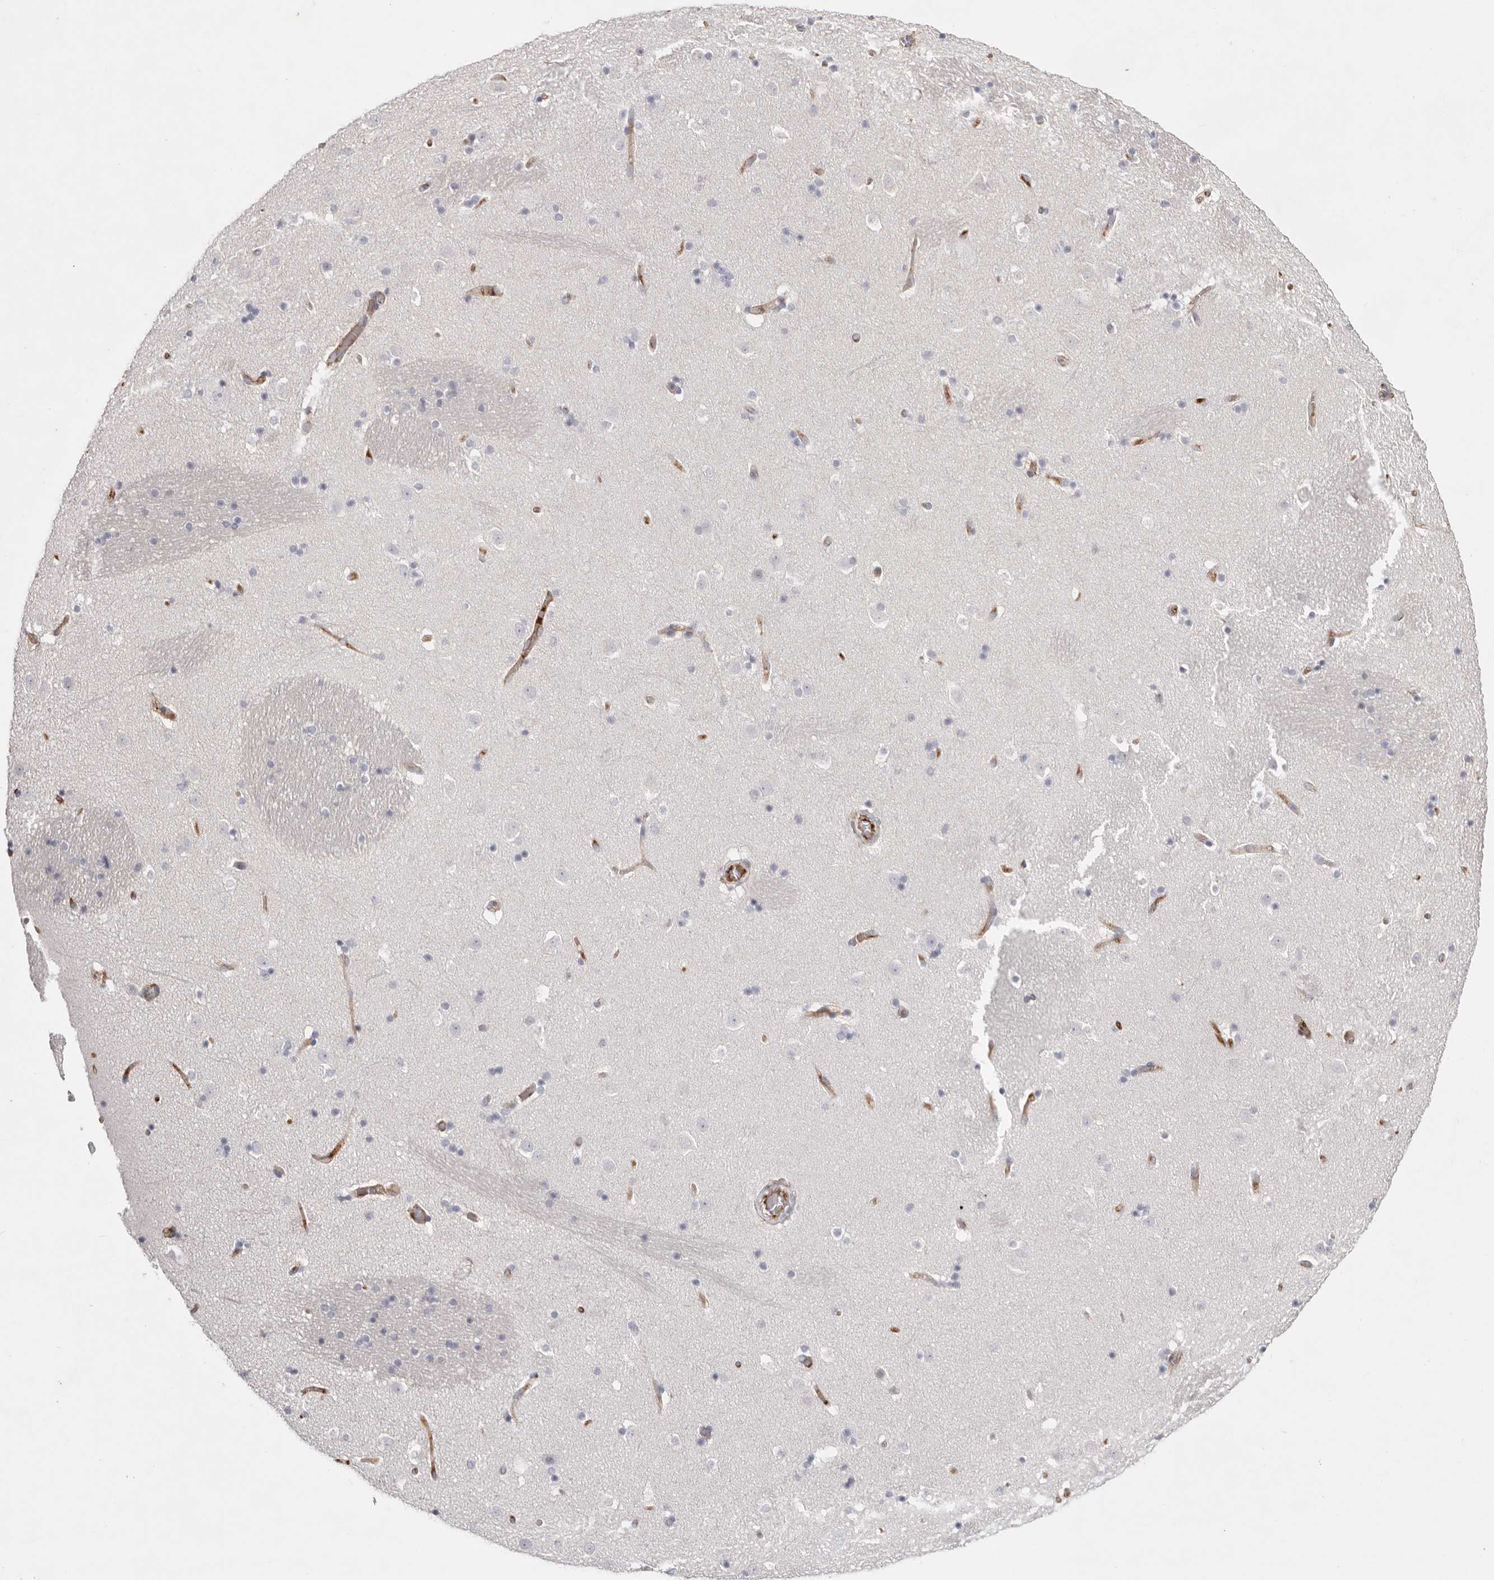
{"staining": {"intensity": "negative", "quantity": "none", "location": "none"}, "tissue": "caudate", "cell_type": "Glial cells", "image_type": "normal", "snomed": [{"axis": "morphology", "description": "Normal tissue, NOS"}, {"axis": "topography", "description": "Lateral ventricle wall"}], "caption": "IHC of normal human caudate reveals no positivity in glial cells.", "gene": "LRRC66", "patient": {"sex": "male", "age": 45}}